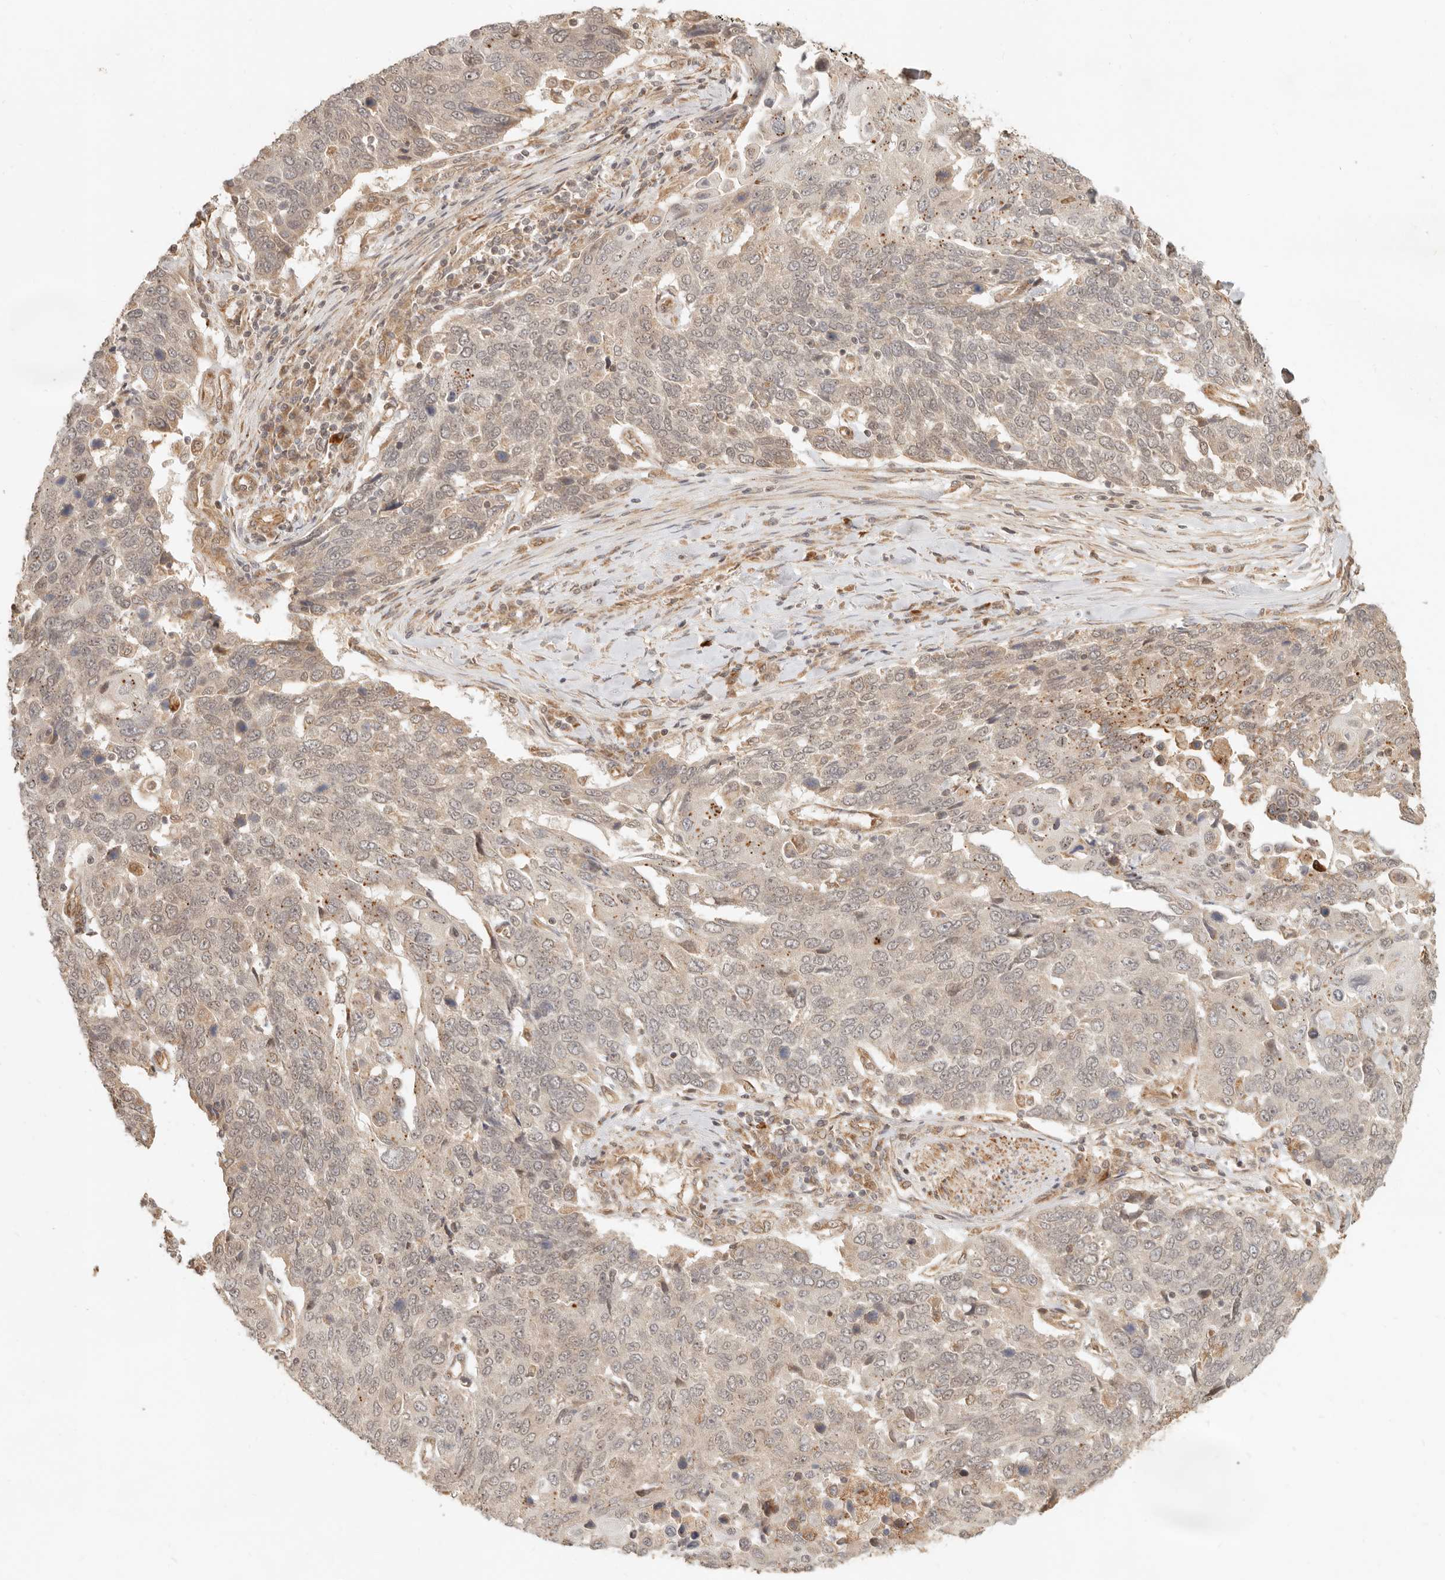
{"staining": {"intensity": "weak", "quantity": "25%-75%", "location": "nuclear"}, "tissue": "lung cancer", "cell_type": "Tumor cells", "image_type": "cancer", "snomed": [{"axis": "morphology", "description": "Squamous cell carcinoma, NOS"}, {"axis": "topography", "description": "Lung"}], "caption": "IHC of human squamous cell carcinoma (lung) shows low levels of weak nuclear staining in about 25%-75% of tumor cells.", "gene": "BAALC", "patient": {"sex": "male", "age": 66}}